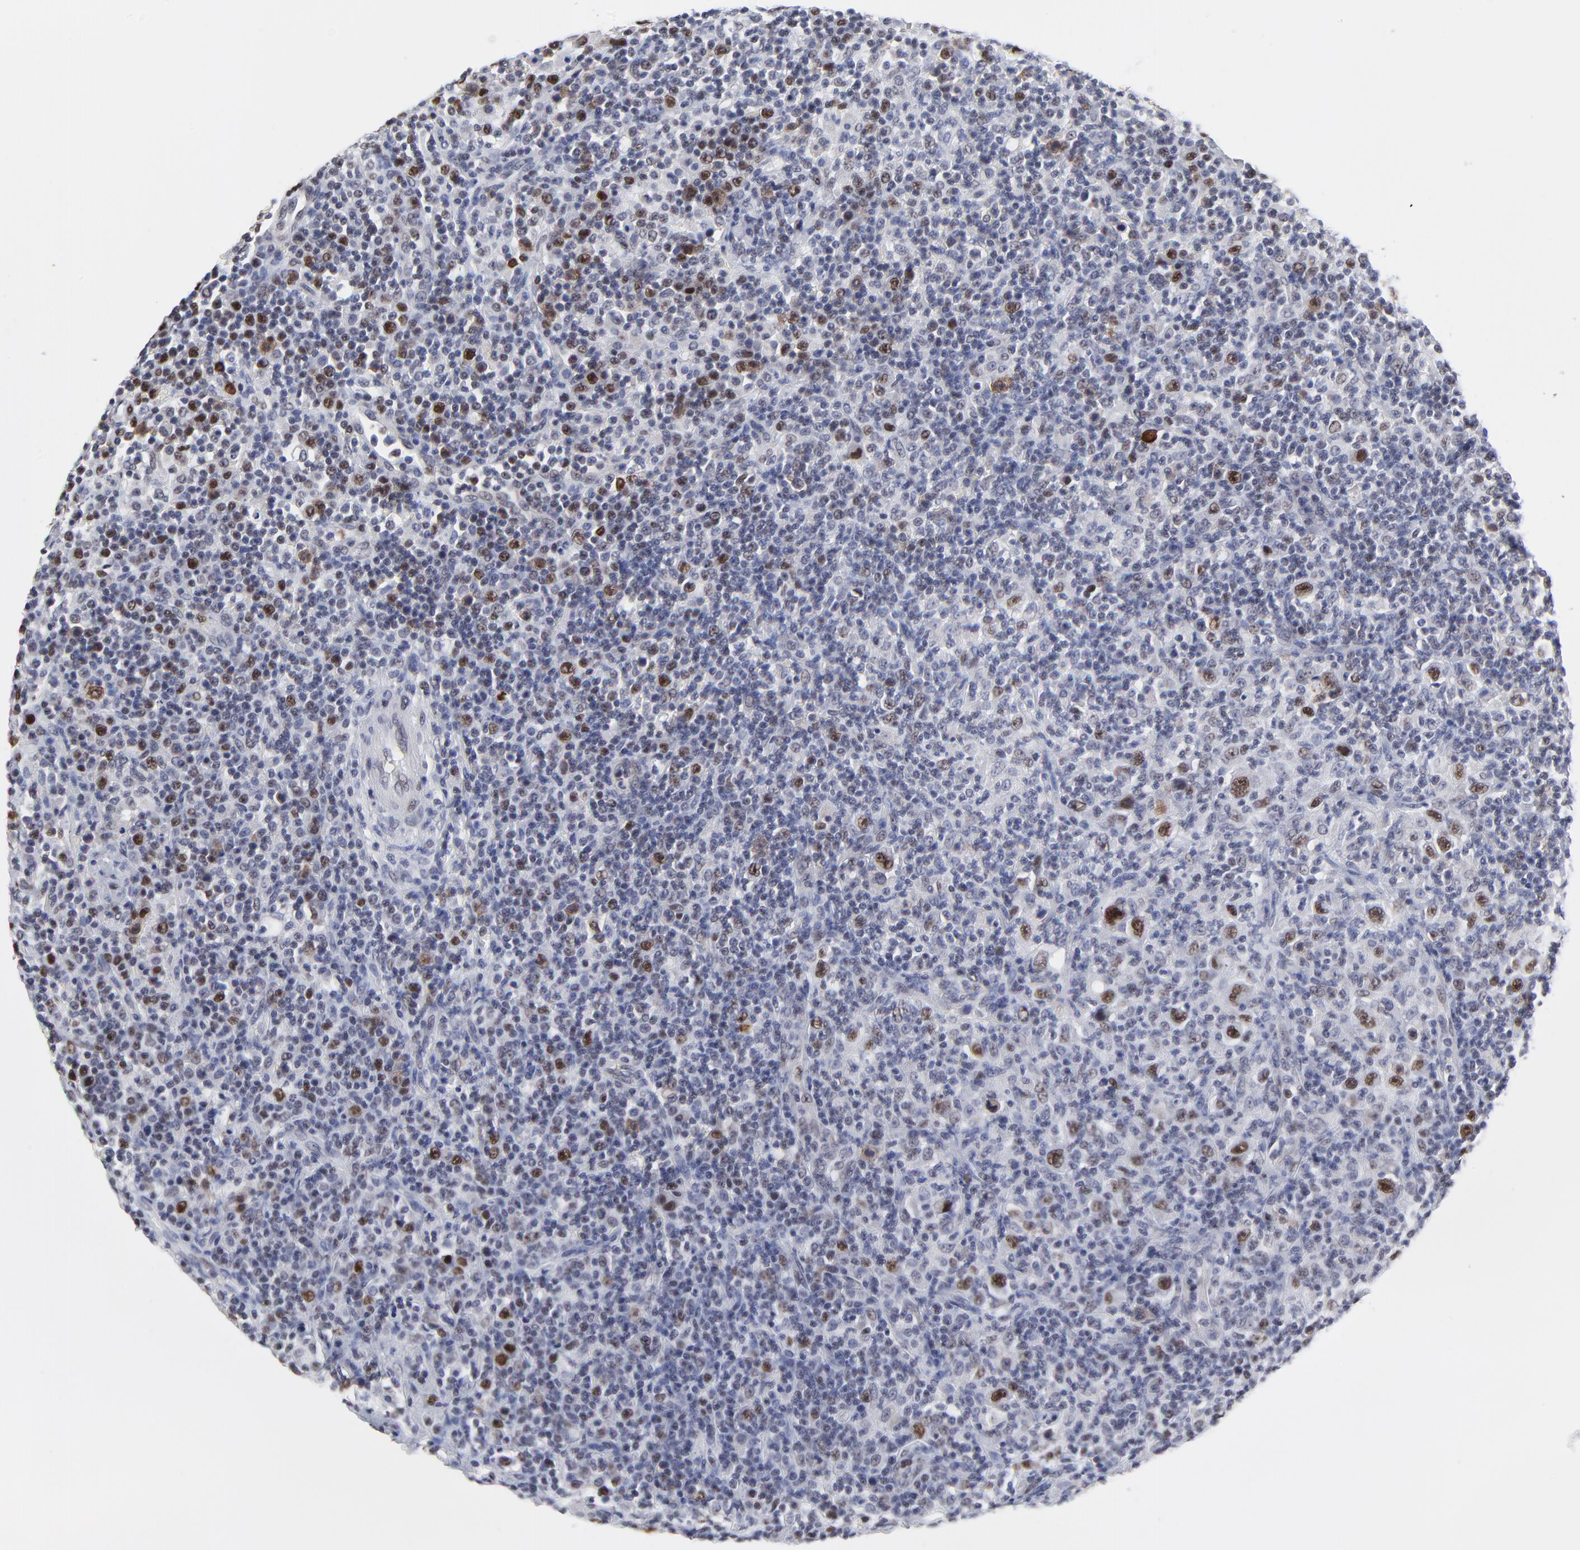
{"staining": {"intensity": "moderate", "quantity": "<25%", "location": "nuclear"}, "tissue": "lymphoma", "cell_type": "Tumor cells", "image_type": "cancer", "snomed": [{"axis": "morphology", "description": "Hodgkin's disease, NOS"}, {"axis": "topography", "description": "Lymph node"}], "caption": "Immunohistochemistry of Hodgkin's disease displays low levels of moderate nuclear positivity in approximately <25% of tumor cells.", "gene": "OGFOD1", "patient": {"sex": "male", "age": 65}}